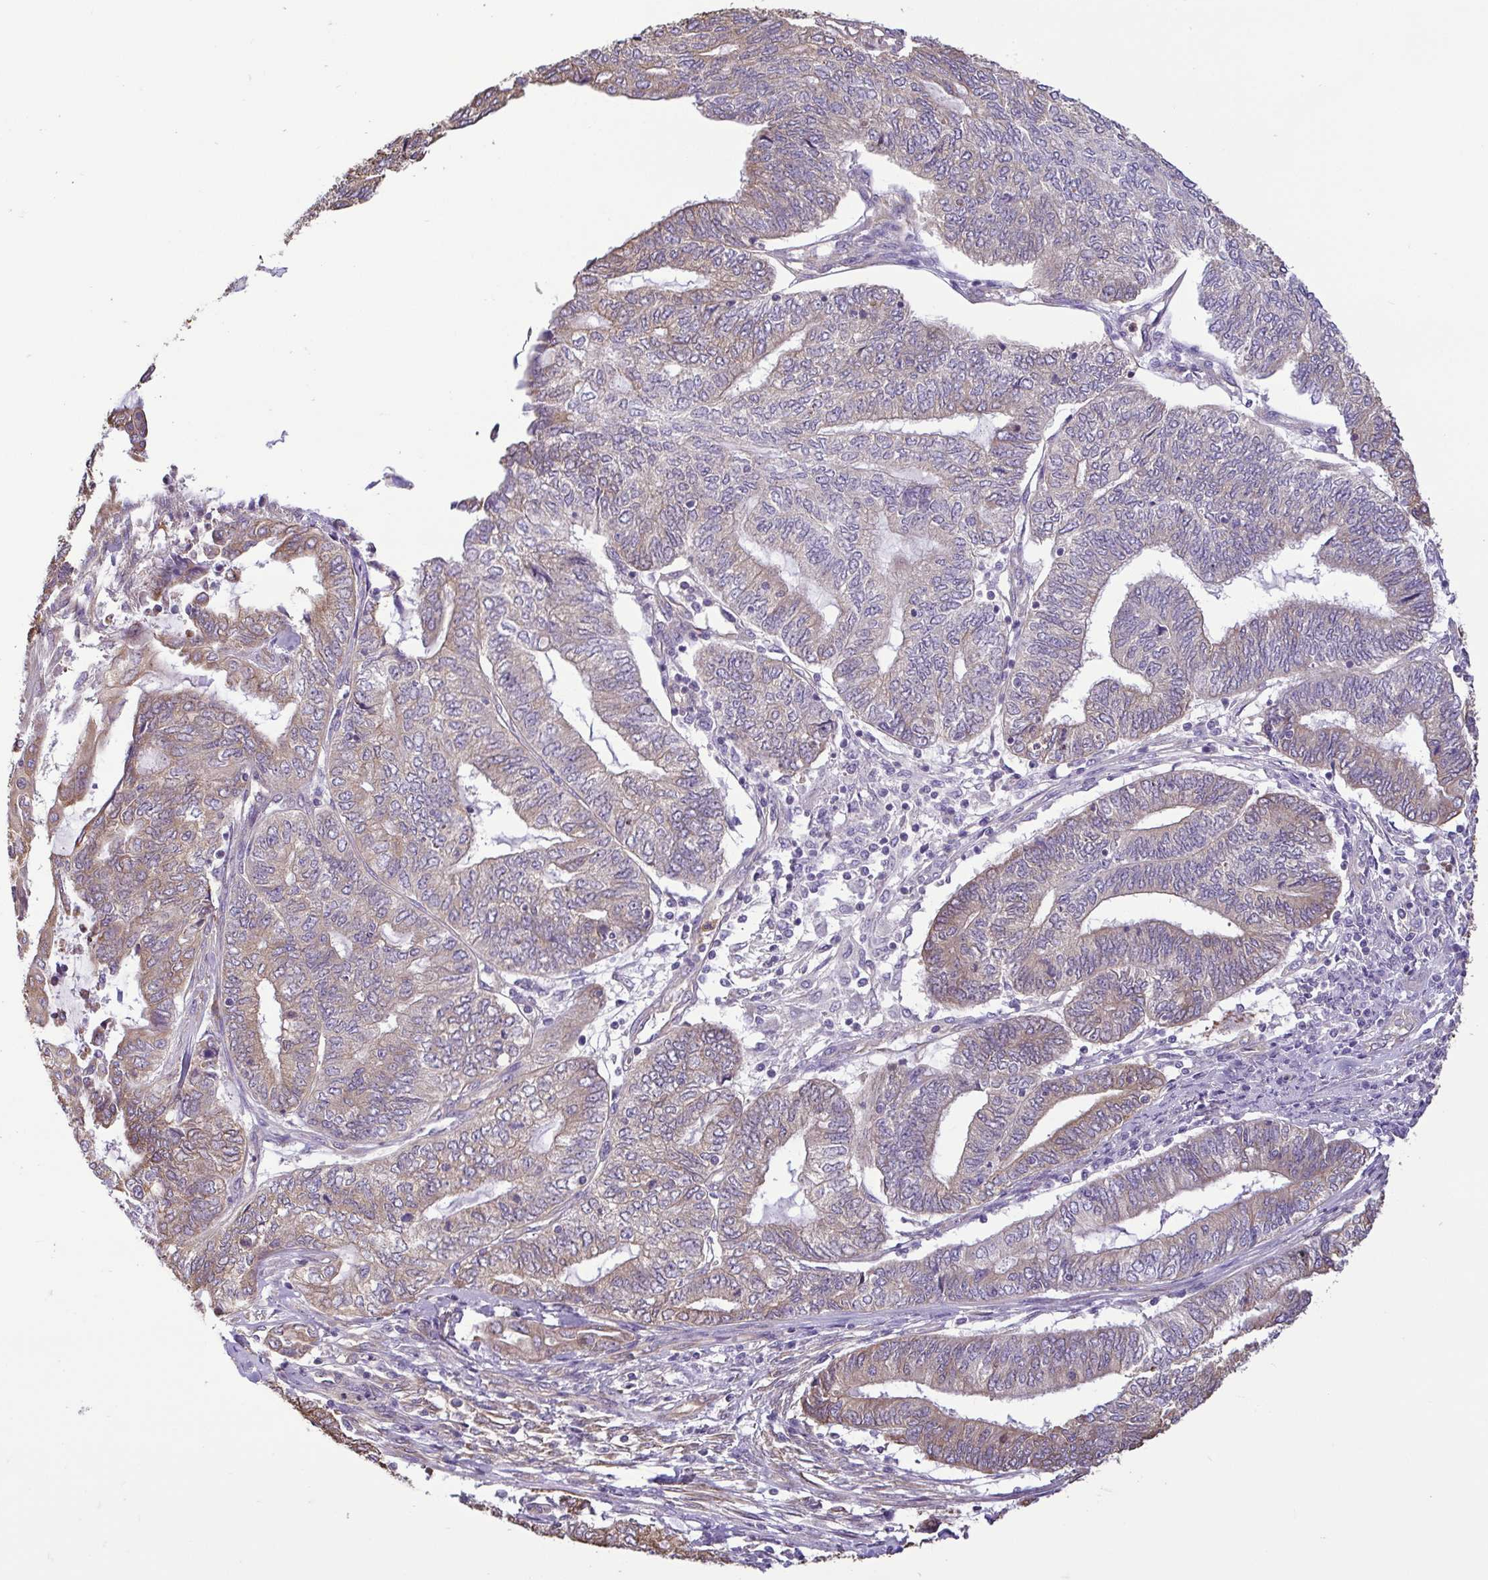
{"staining": {"intensity": "weak", "quantity": "25%-75%", "location": "cytoplasmic/membranous"}, "tissue": "endometrial cancer", "cell_type": "Tumor cells", "image_type": "cancer", "snomed": [{"axis": "morphology", "description": "Adenocarcinoma, NOS"}, {"axis": "topography", "description": "Uterus"}, {"axis": "topography", "description": "Endometrium"}], "caption": "Immunohistochemical staining of human endometrial cancer (adenocarcinoma) reveals weak cytoplasmic/membranous protein positivity in approximately 25%-75% of tumor cells.", "gene": "MYL10", "patient": {"sex": "female", "age": 70}}